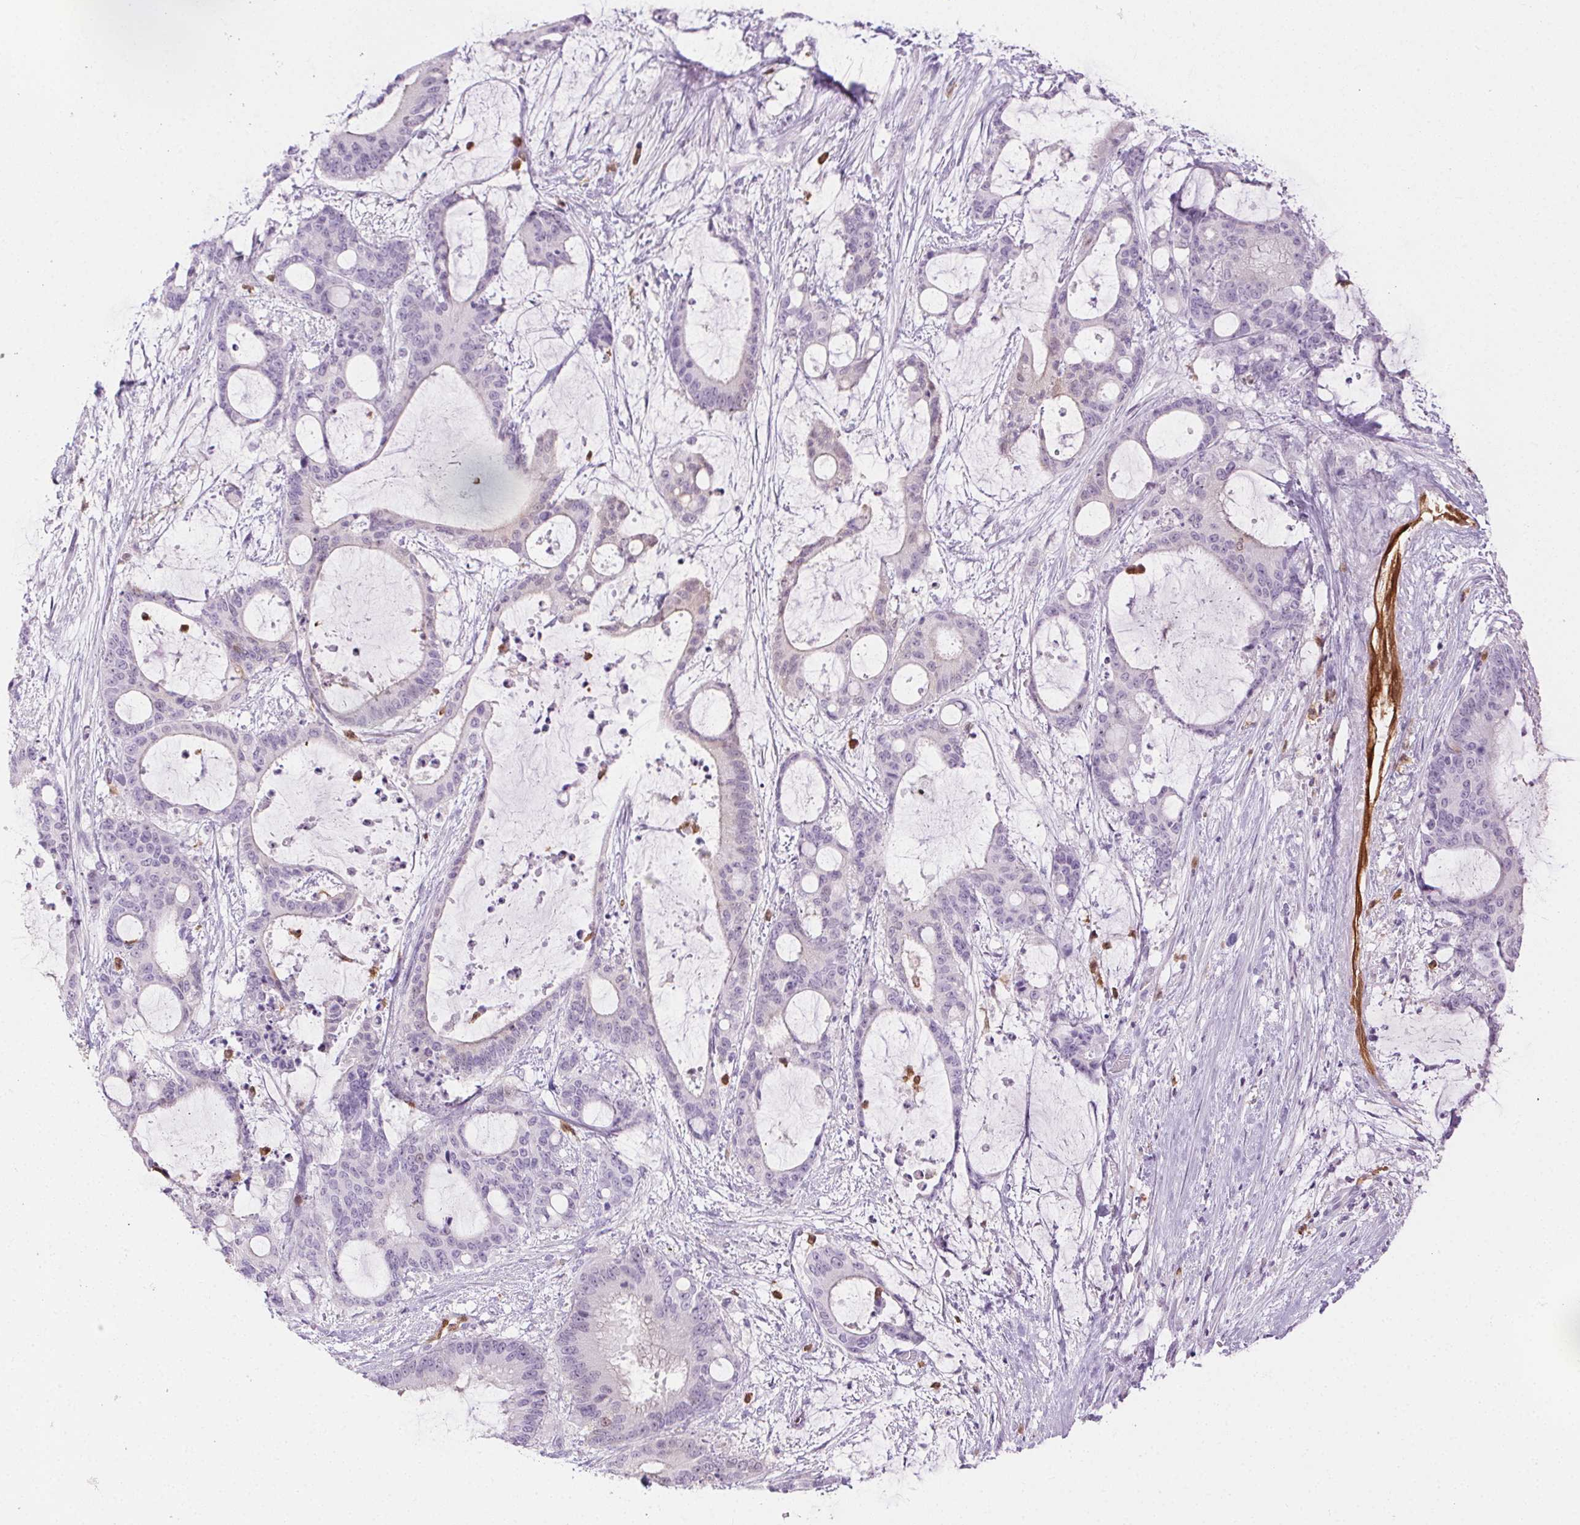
{"staining": {"intensity": "negative", "quantity": "none", "location": "none"}, "tissue": "liver cancer", "cell_type": "Tumor cells", "image_type": "cancer", "snomed": [{"axis": "morphology", "description": "Normal tissue, NOS"}, {"axis": "morphology", "description": "Cholangiocarcinoma"}, {"axis": "topography", "description": "Liver"}, {"axis": "topography", "description": "Peripheral nerve tissue"}], "caption": "This image is of liver cancer stained with IHC to label a protein in brown with the nuclei are counter-stained blue. There is no expression in tumor cells. (IHC, brightfield microscopy, high magnification).", "gene": "TMEM45A", "patient": {"sex": "female", "age": 73}}